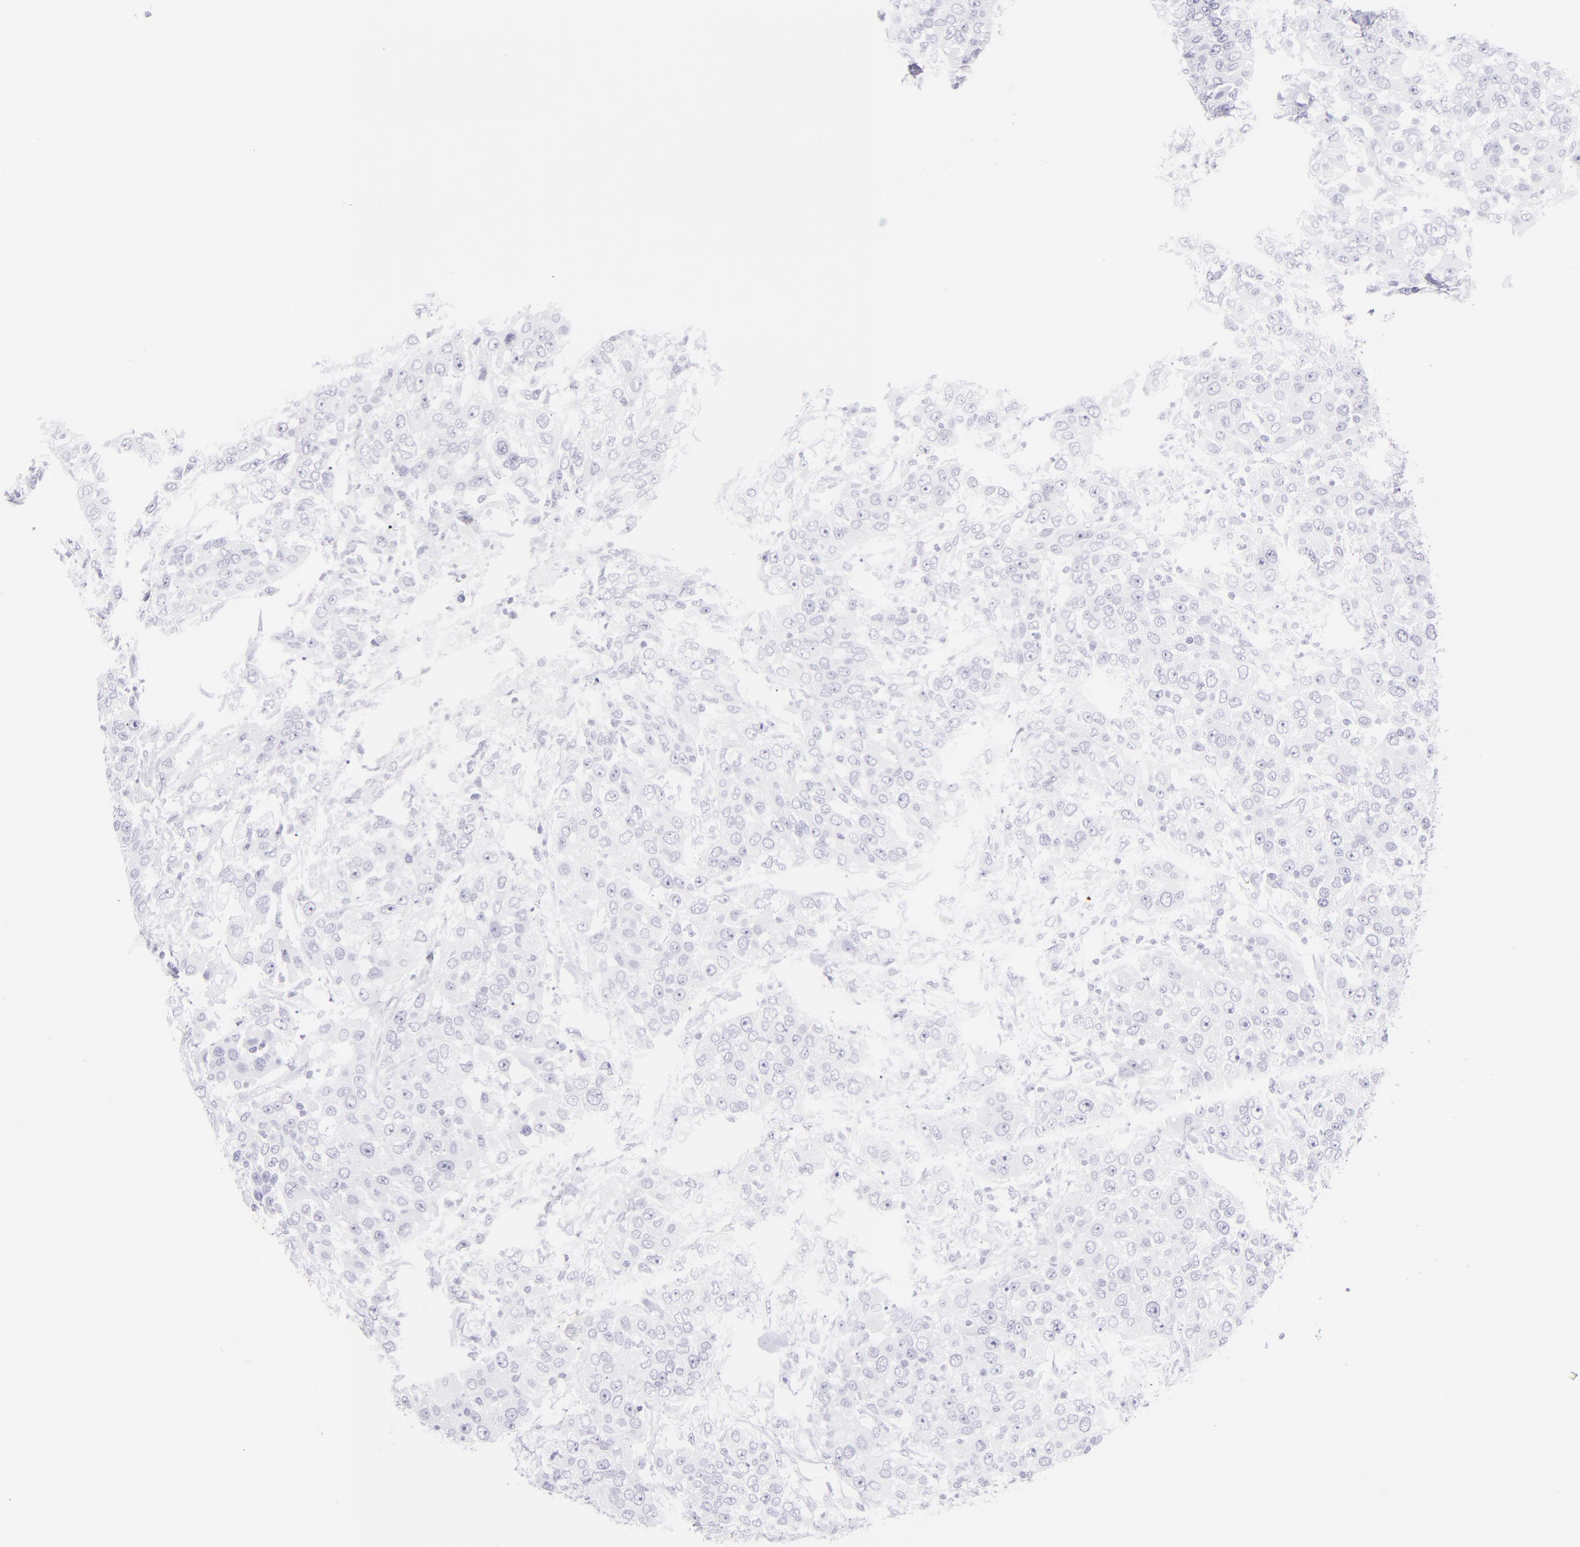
{"staining": {"intensity": "negative", "quantity": "none", "location": "none"}, "tissue": "urothelial cancer", "cell_type": "Tumor cells", "image_type": "cancer", "snomed": [{"axis": "morphology", "description": "Urothelial carcinoma, High grade"}, {"axis": "topography", "description": "Urinary bladder"}], "caption": "A histopathology image of human high-grade urothelial carcinoma is negative for staining in tumor cells. (Stains: DAB (3,3'-diaminobenzidine) IHC with hematoxylin counter stain, Microscopy: brightfield microscopy at high magnification).", "gene": "CNP", "patient": {"sex": "female", "age": 80}}